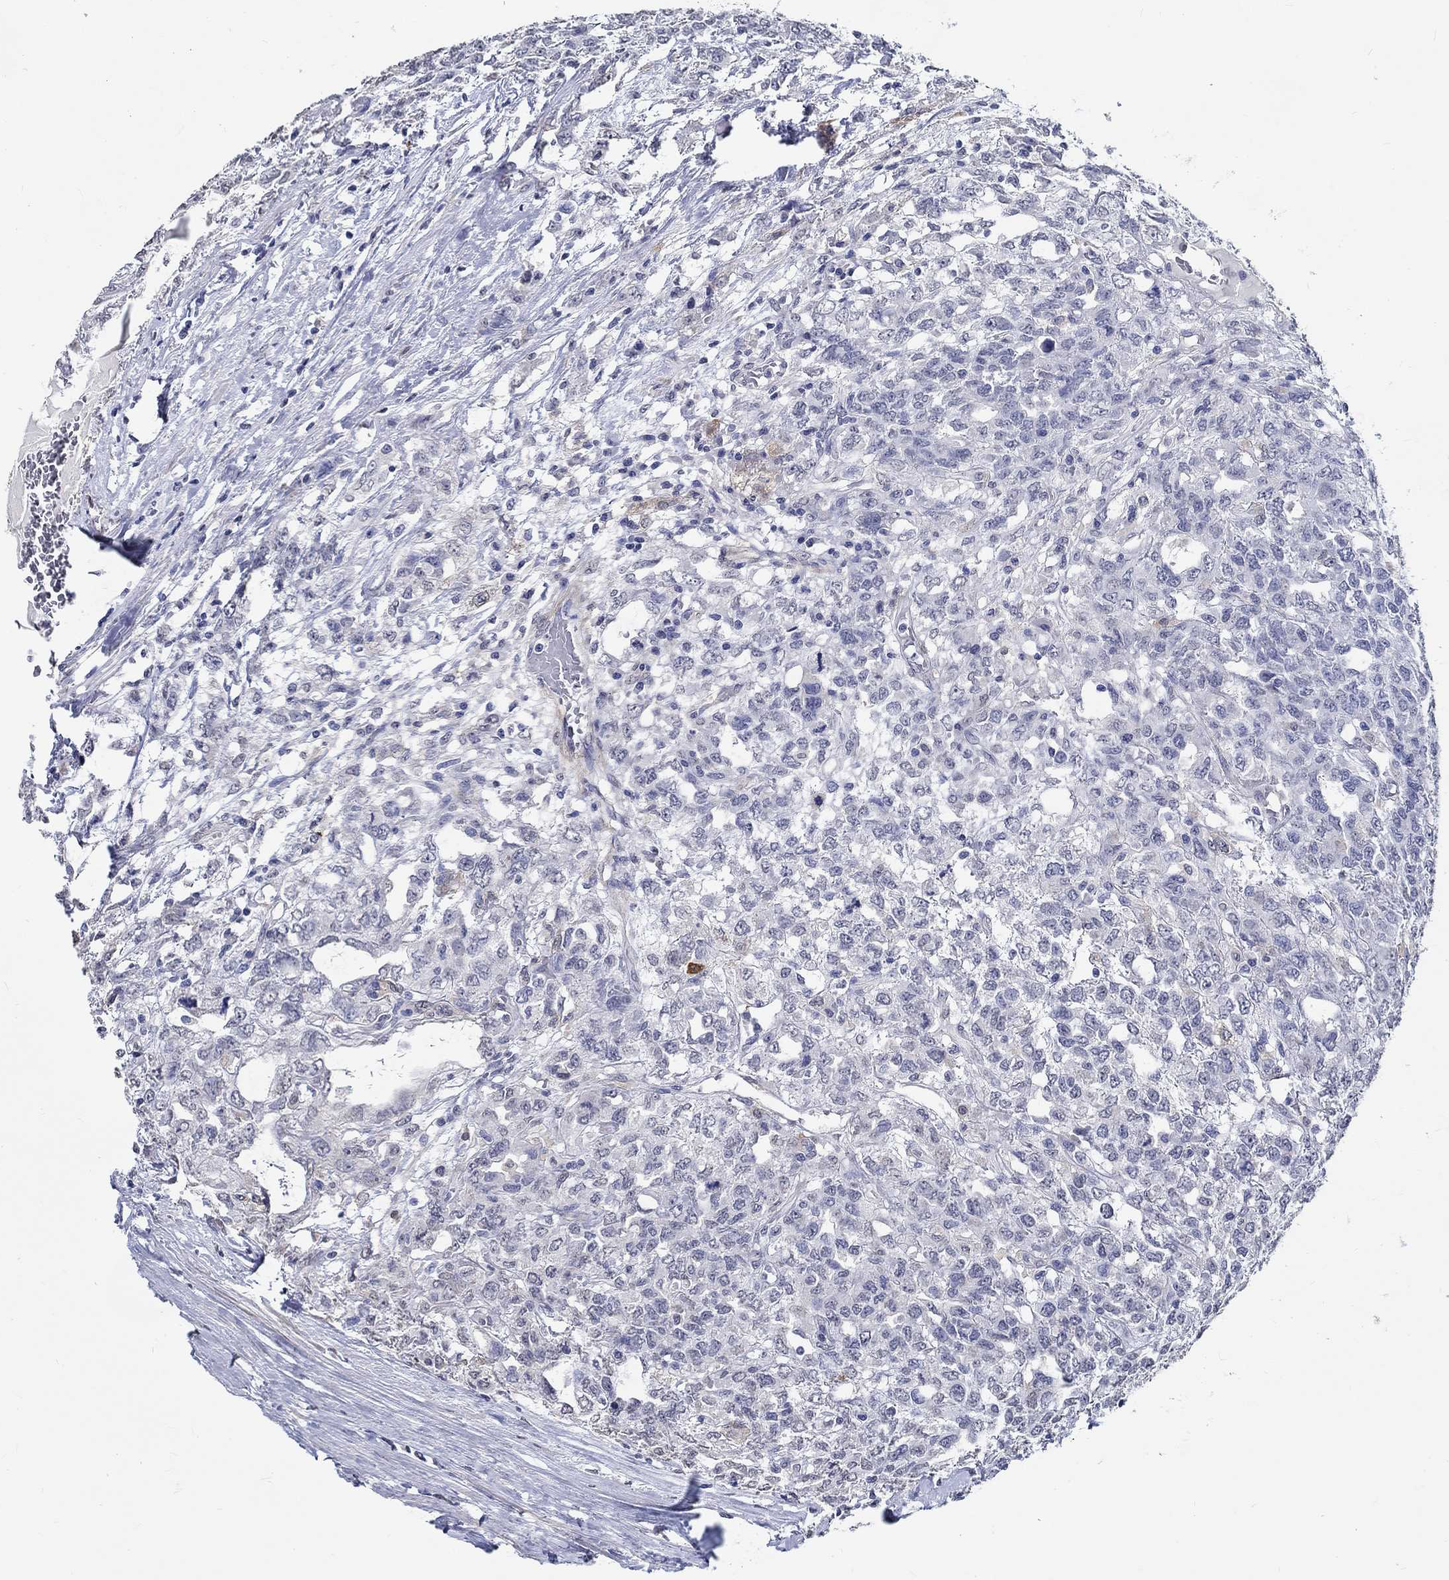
{"staining": {"intensity": "negative", "quantity": "none", "location": "none"}, "tissue": "testis cancer", "cell_type": "Tumor cells", "image_type": "cancer", "snomed": [{"axis": "morphology", "description": "Seminoma, NOS"}, {"axis": "topography", "description": "Testis"}], "caption": "Immunohistochemistry of human testis seminoma reveals no positivity in tumor cells.", "gene": "PDE1B", "patient": {"sex": "male", "age": 52}}